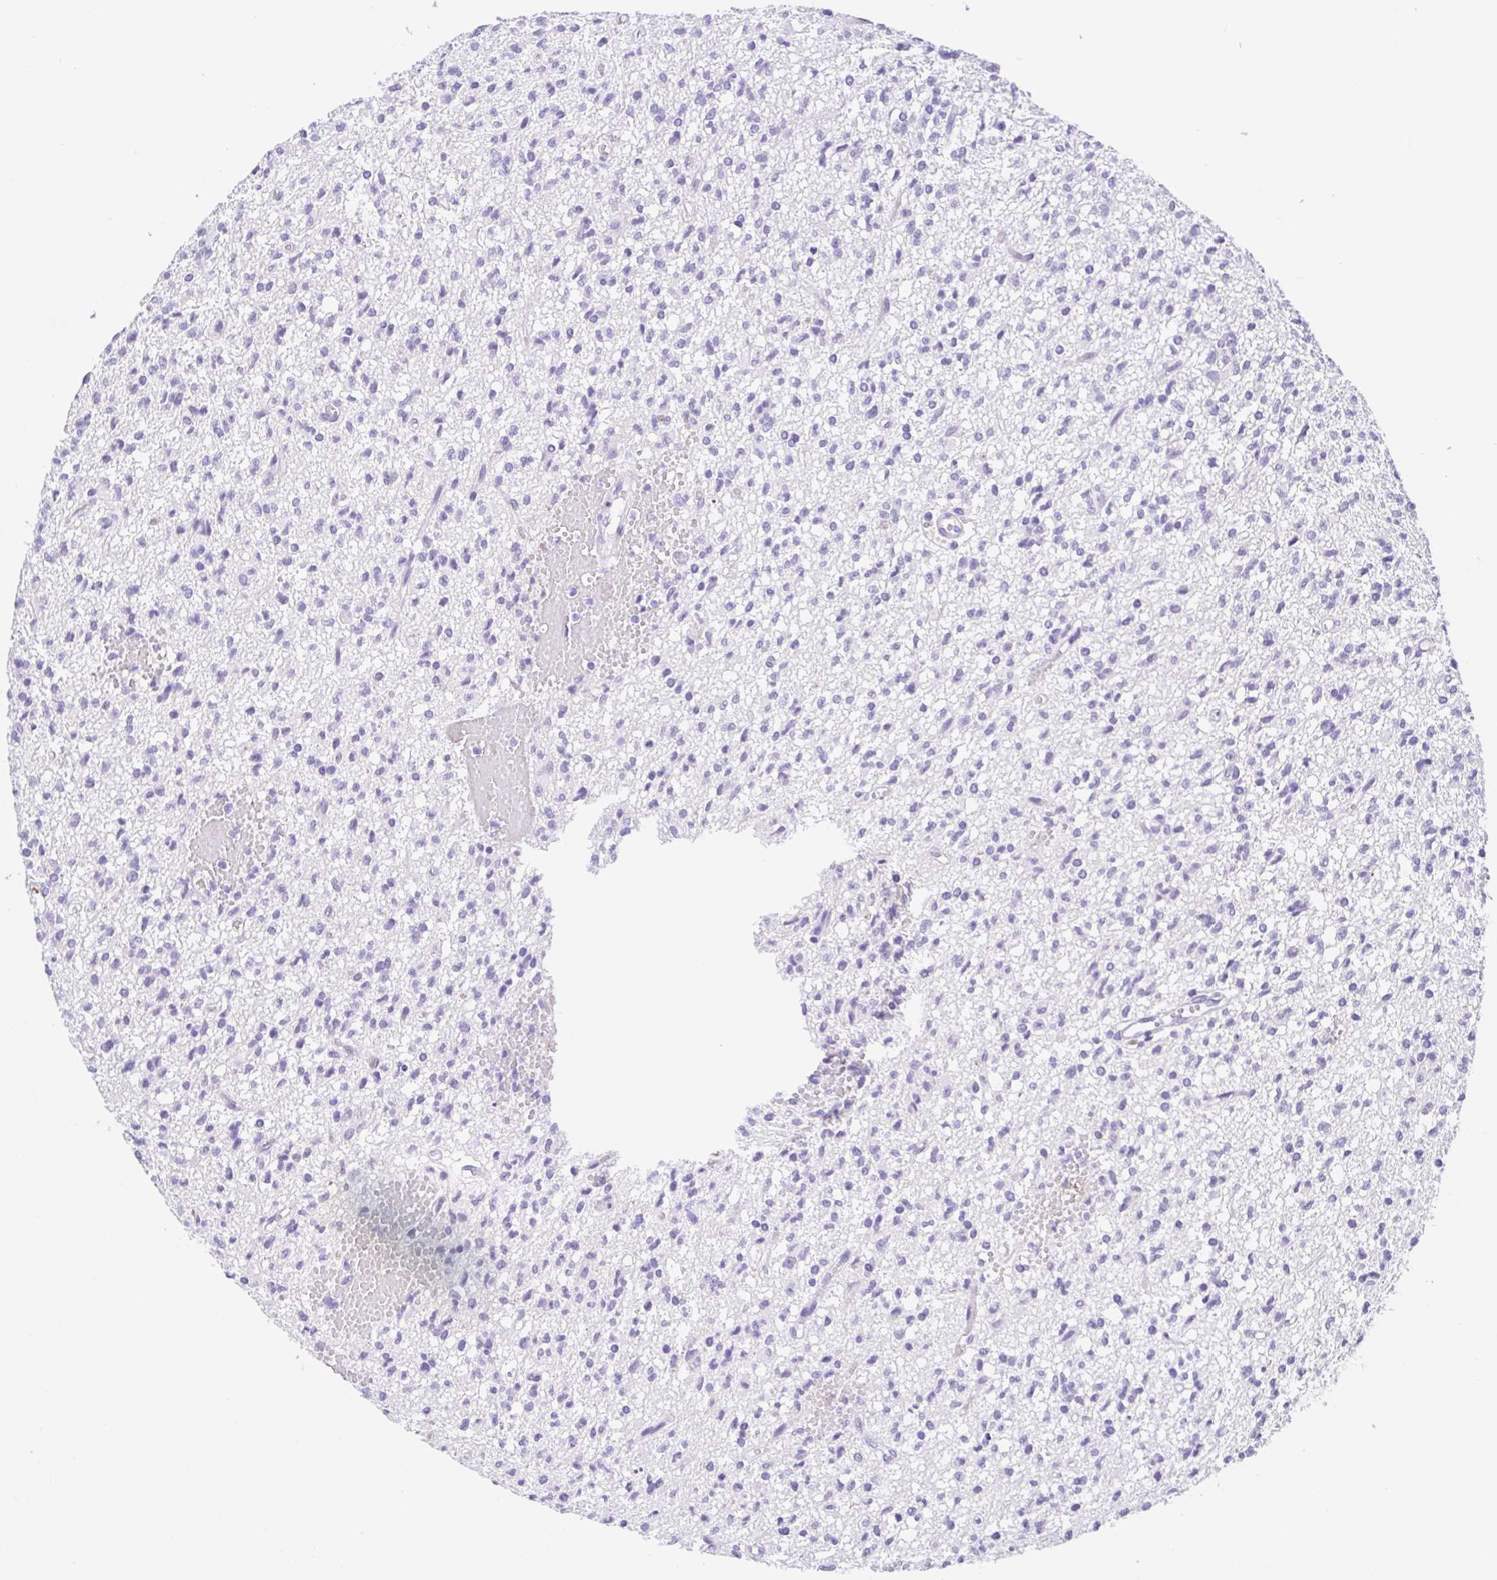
{"staining": {"intensity": "negative", "quantity": "none", "location": "none"}, "tissue": "glioma", "cell_type": "Tumor cells", "image_type": "cancer", "snomed": [{"axis": "morphology", "description": "Glioma, malignant, Low grade"}, {"axis": "topography", "description": "Brain"}], "caption": "Image shows no significant protein positivity in tumor cells of glioma.", "gene": "SPATA4", "patient": {"sex": "male", "age": 64}}